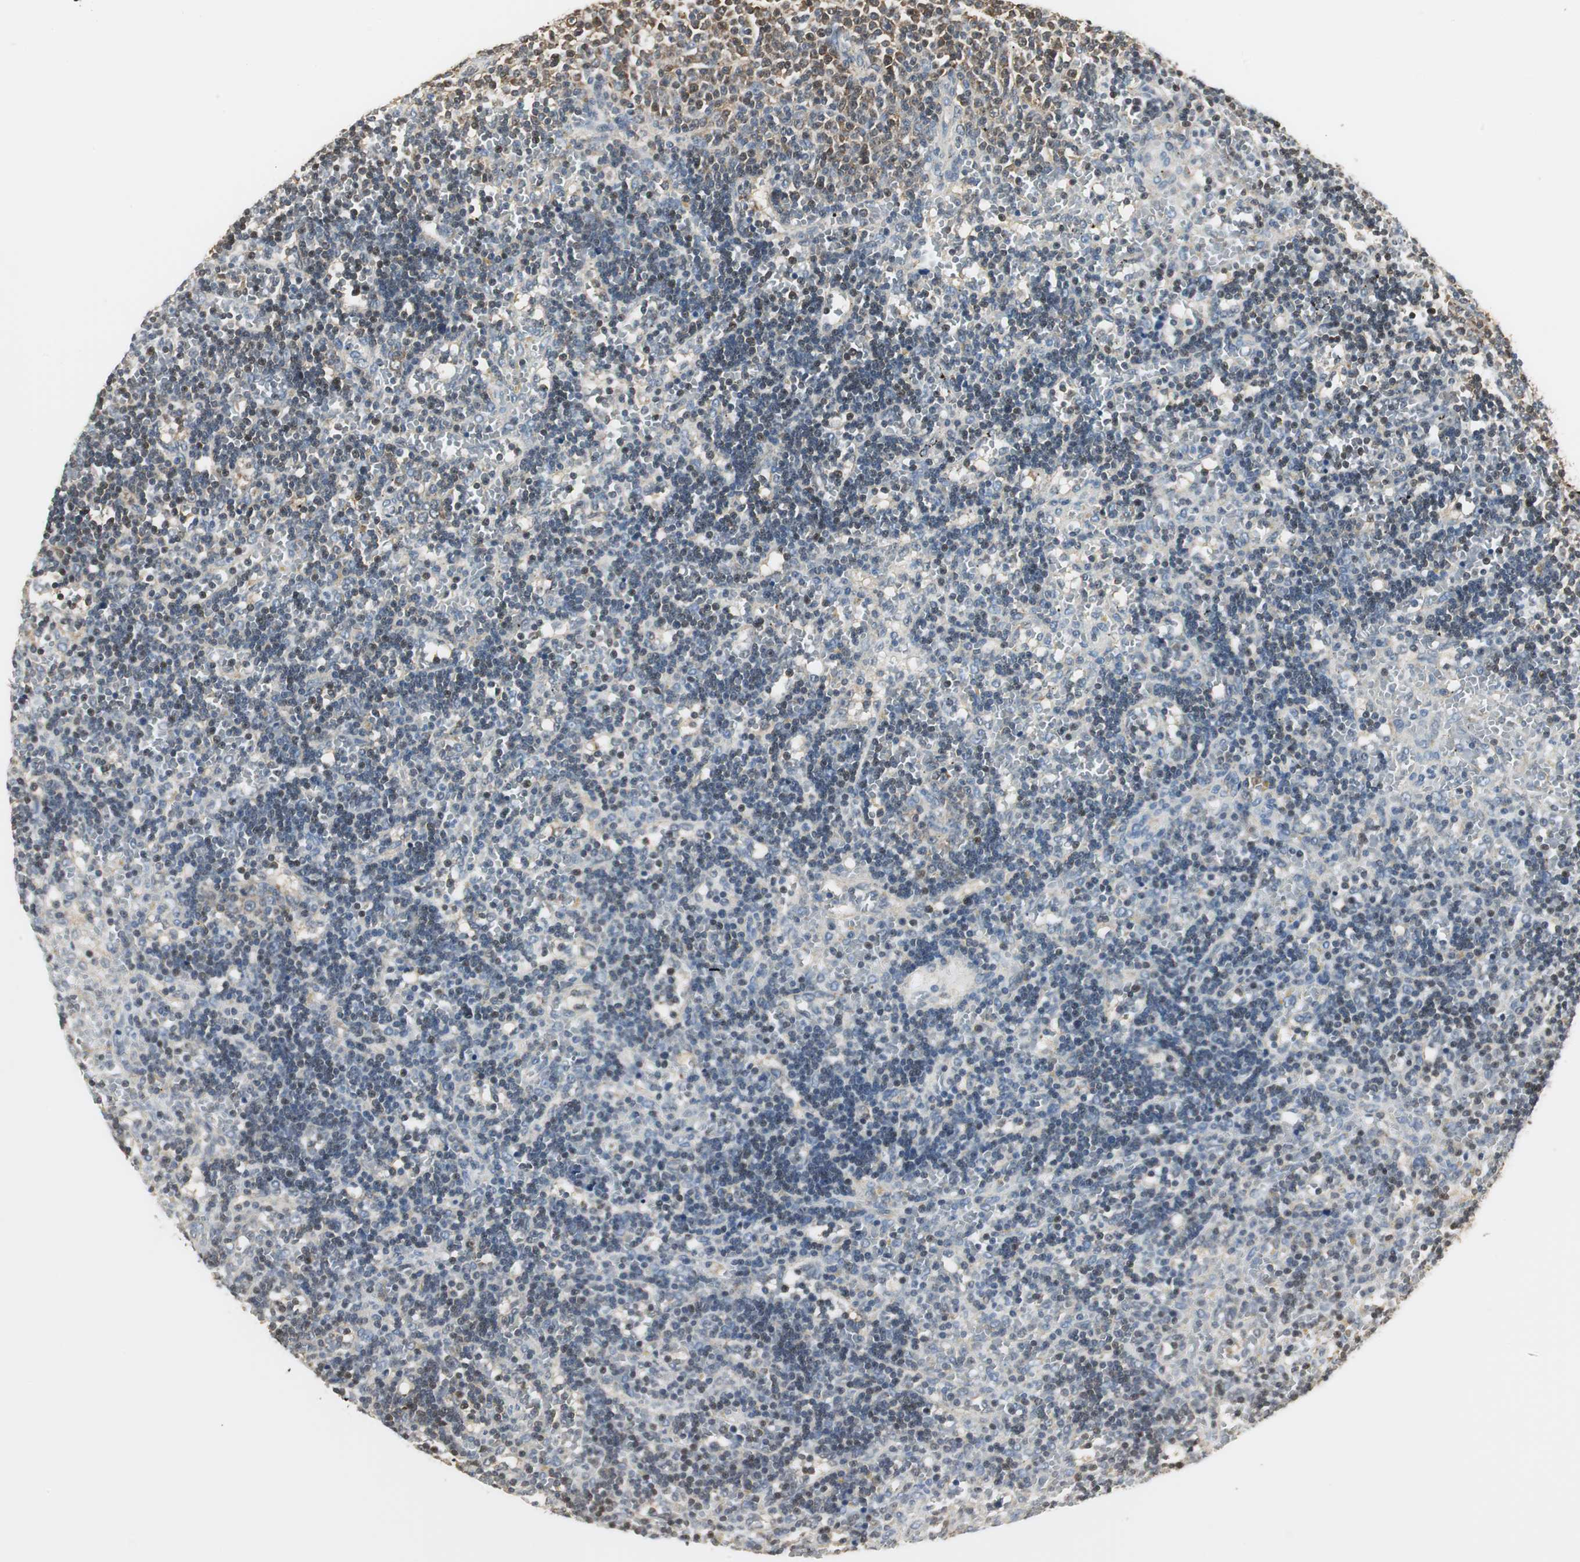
{"staining": {"intensity": "weak", "quantity": "25%-75%", "location": "cytoplasmic/membranous"}, "tissue": "lymphoma", "cell_type": "Tumor cells", "image_type": "cancer", "snomed": [{"axis": "morphology", "description": "Malignant lymphoma, non-Hodgkin's type, Low grade"}, {"axis": "topography", "description": "Spleen"}], "caption": "Immunohistochemical staining of human low-grade malignant lymphoma, non-Hodgkin's type shows low levels of weak cytoplasmic/membranous staining in about 25%-75% of tumor cells.", "gene": "CCT5", "patient": {"sex": "male", "age": 60}}